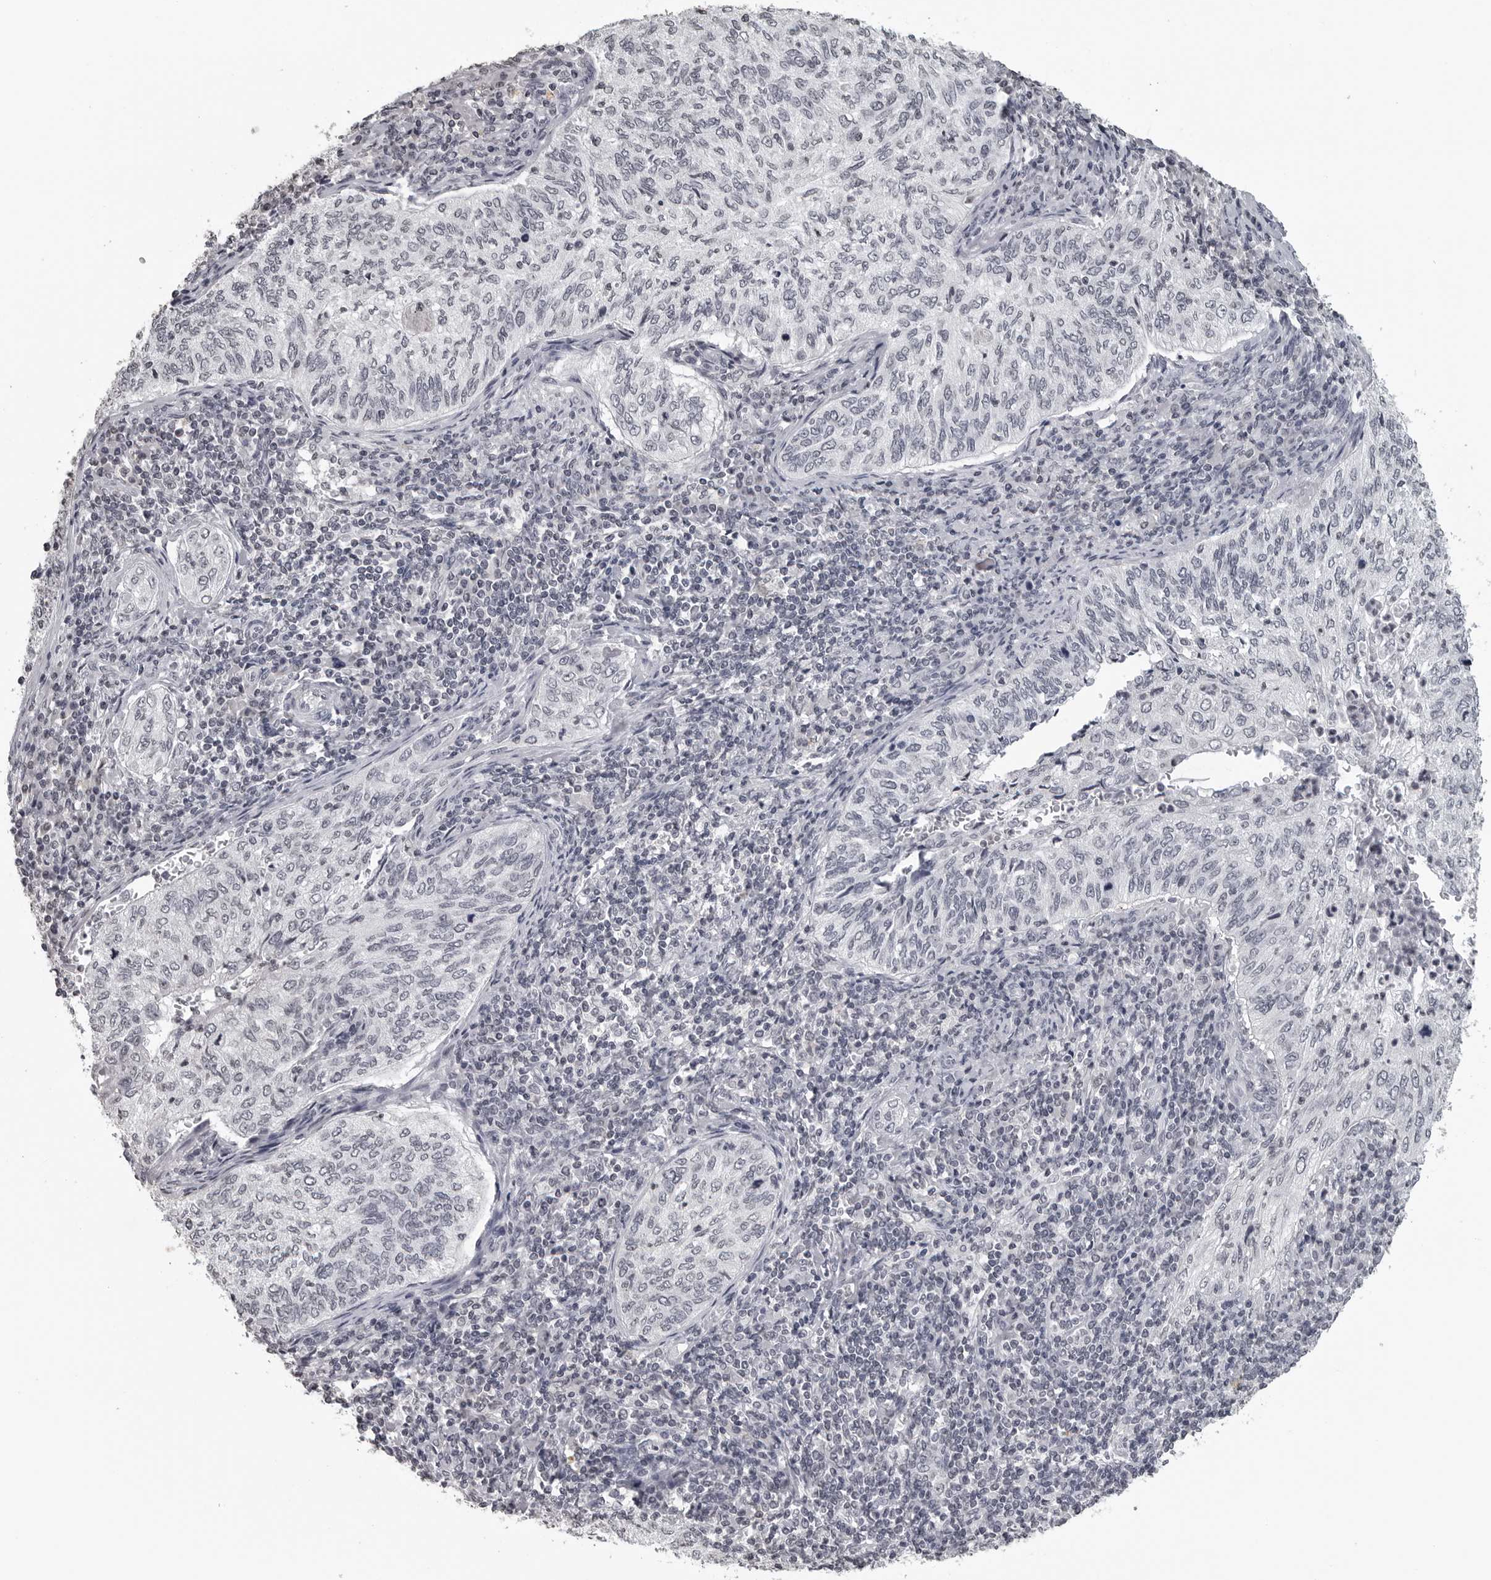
{"staining": {"intensity": "negative", "quantity": "none", "location": "none"}, "tissue": "cervical cancer", "cell_type": "Tumor cells", "image_type": "cancer", "snomed": [{"axis": "morphology", "description": "Squamous cell carcinoma, NOS"}, {"axis": "topography", "description": "Cervix"}], "caption": "The image demonstrates no staining of tumor cells in cervical squamous cell carcinoma. Brightfield microscopy of IHC stained with DAB (3,3'-diaminobenzidine) (brown) and hematoxylin (blue), captured at high magnification.", "gene": "DDX54", "patient": {"sex": "female", "age": 30}}